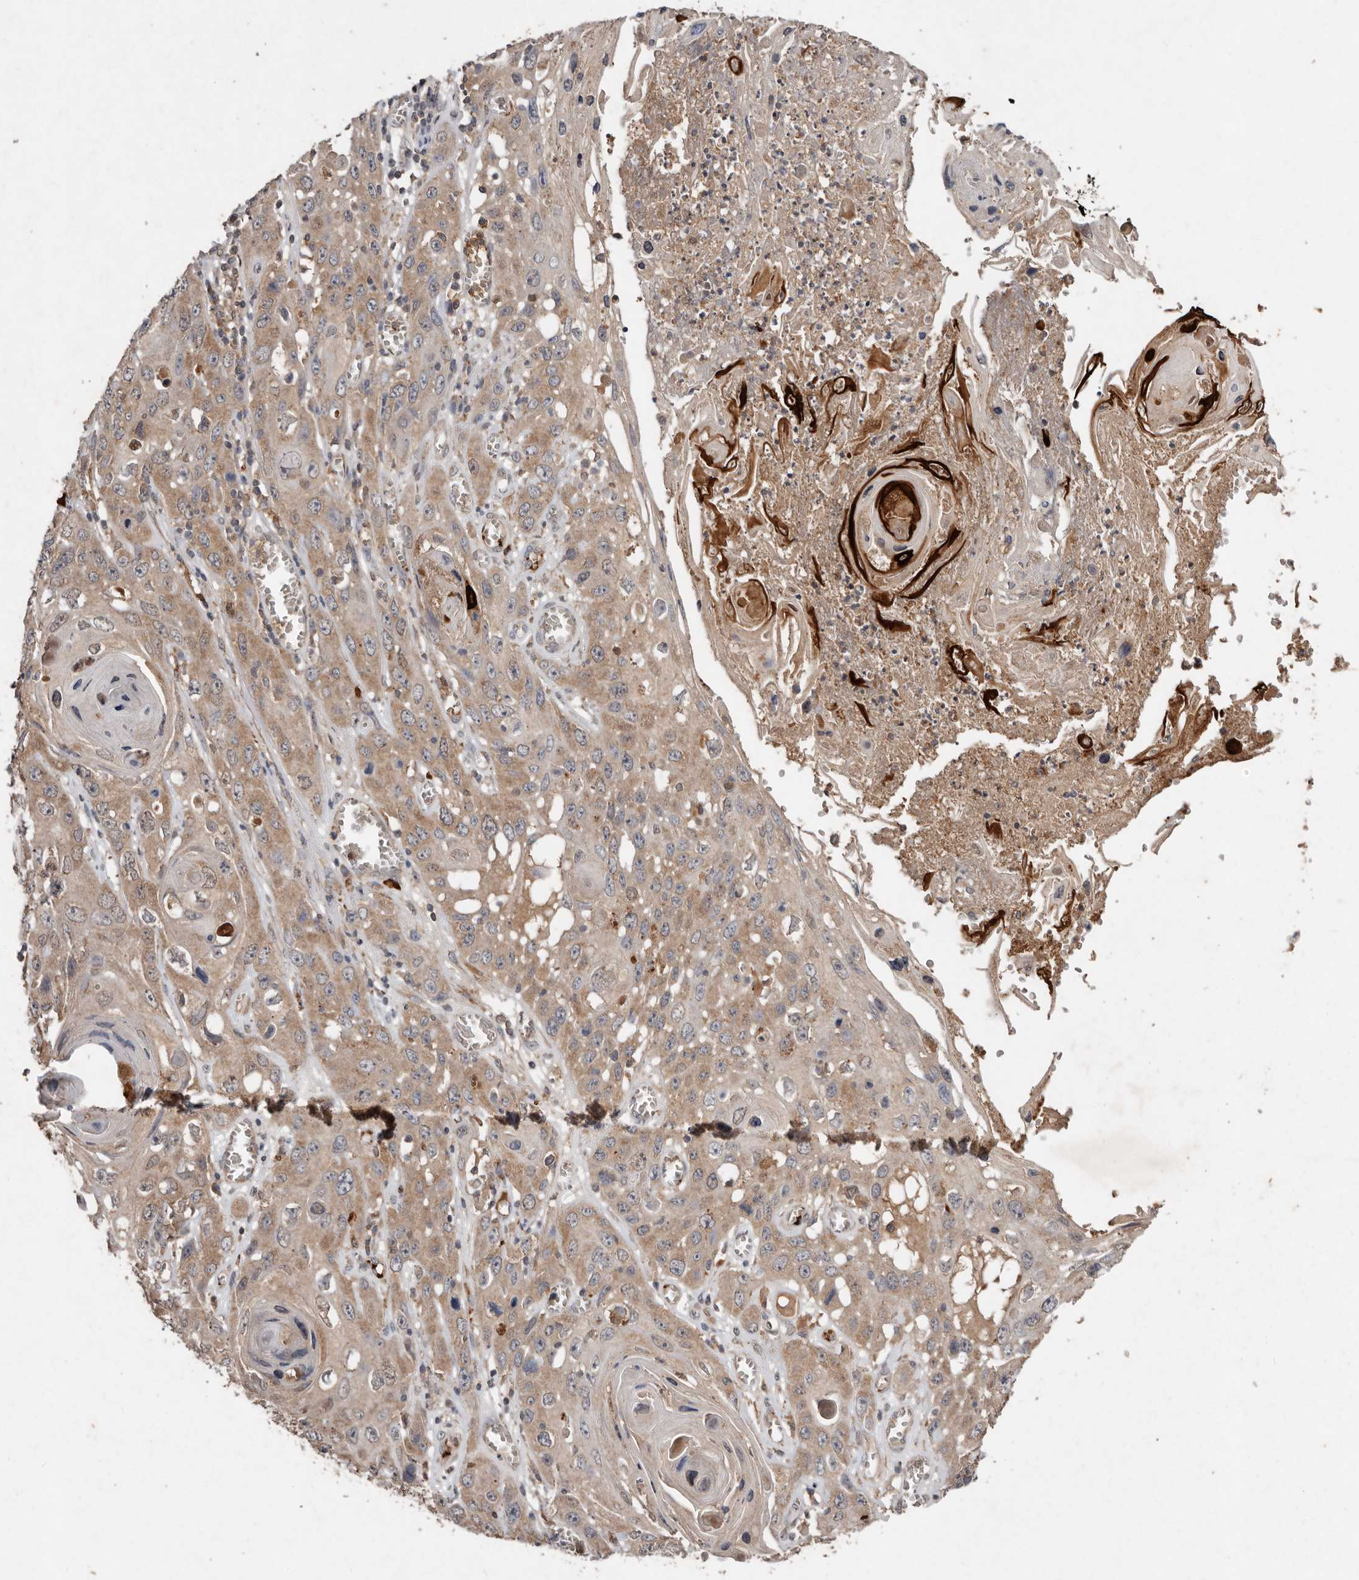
{"staining": {"intensity": "weak", "quantity": ">75%", "location": "cytoplasmic/membranous"}, "tissue": "skin cancer", "cell_type": "Tumor cells", "image_type": "cancer", "snomed": [{"axis": "morphology", "description": "Squamous cell carcinoma, NOS"}, {"axis": "topography", "description": "Skin"}], "caption": "Immunohistochemical staining of skin squamous cell carcinoma exhibits weak cytoplasmic/membranous protein staining in approximately >75% of tumor cells. The protein of interest is shown in brown color, while the nuclei are stained blue.", "gene": "EDEM1", "patient": {"sex": "male", "age": 55}}